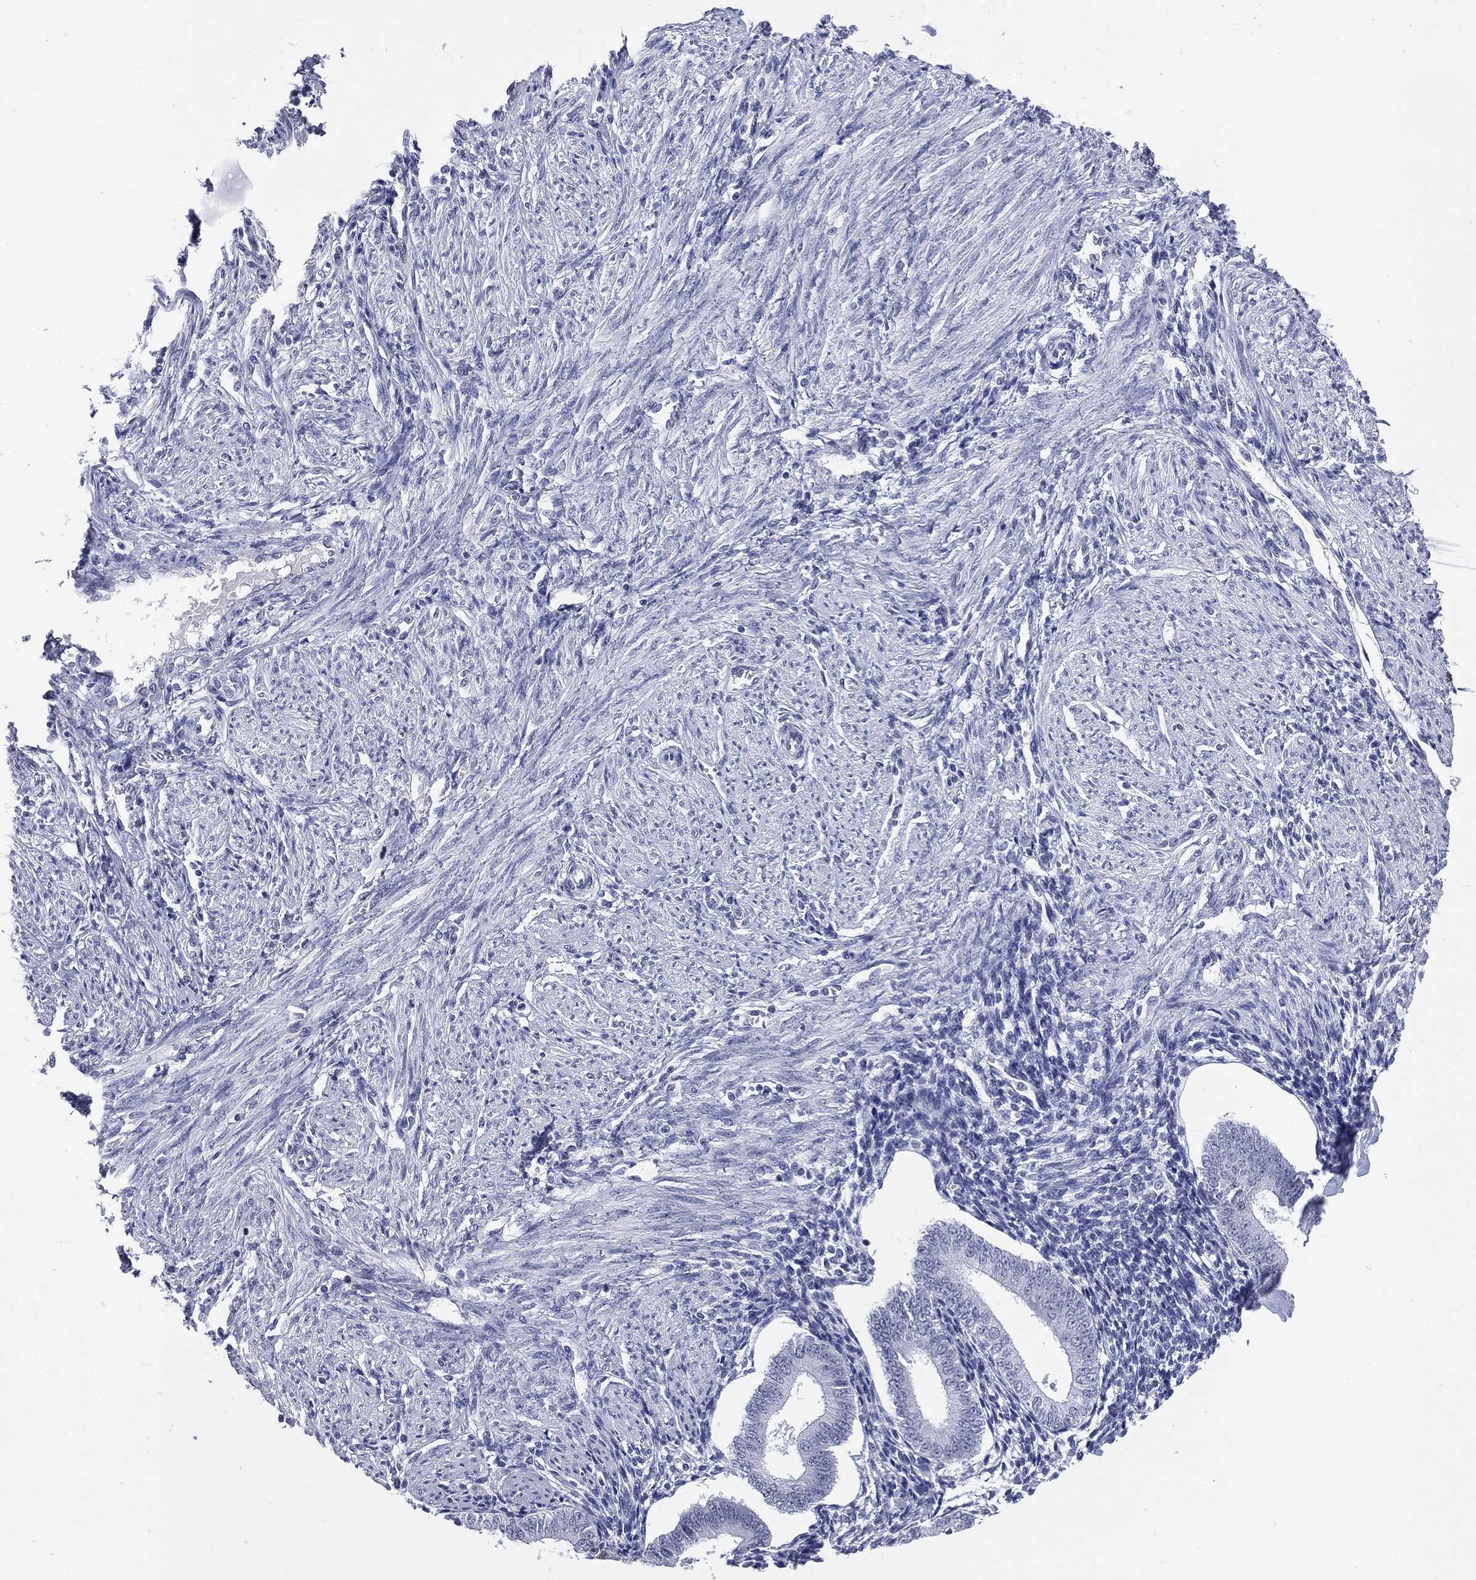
{"staining": {"intensity": "negative", "quantity": "none", "location": "none"}, "tissue": "endometrium", "cell_type": "Cells in endometrial stroma", "image_type": "normal", "snomed": [{"axis": "morphology", "description": "Normal tissue, NOS"}, {"axis": "topography", "description": "Endometrium"}], "caption": "This photomicrograph is of normal endometrium stained with IHC to label a protein in brown with the nuclei are counter-stained blue. There is no positivity in cells in endometrial stroma.", "gene": "SSX1", "patient": {"sex": "female", "age": 39}}